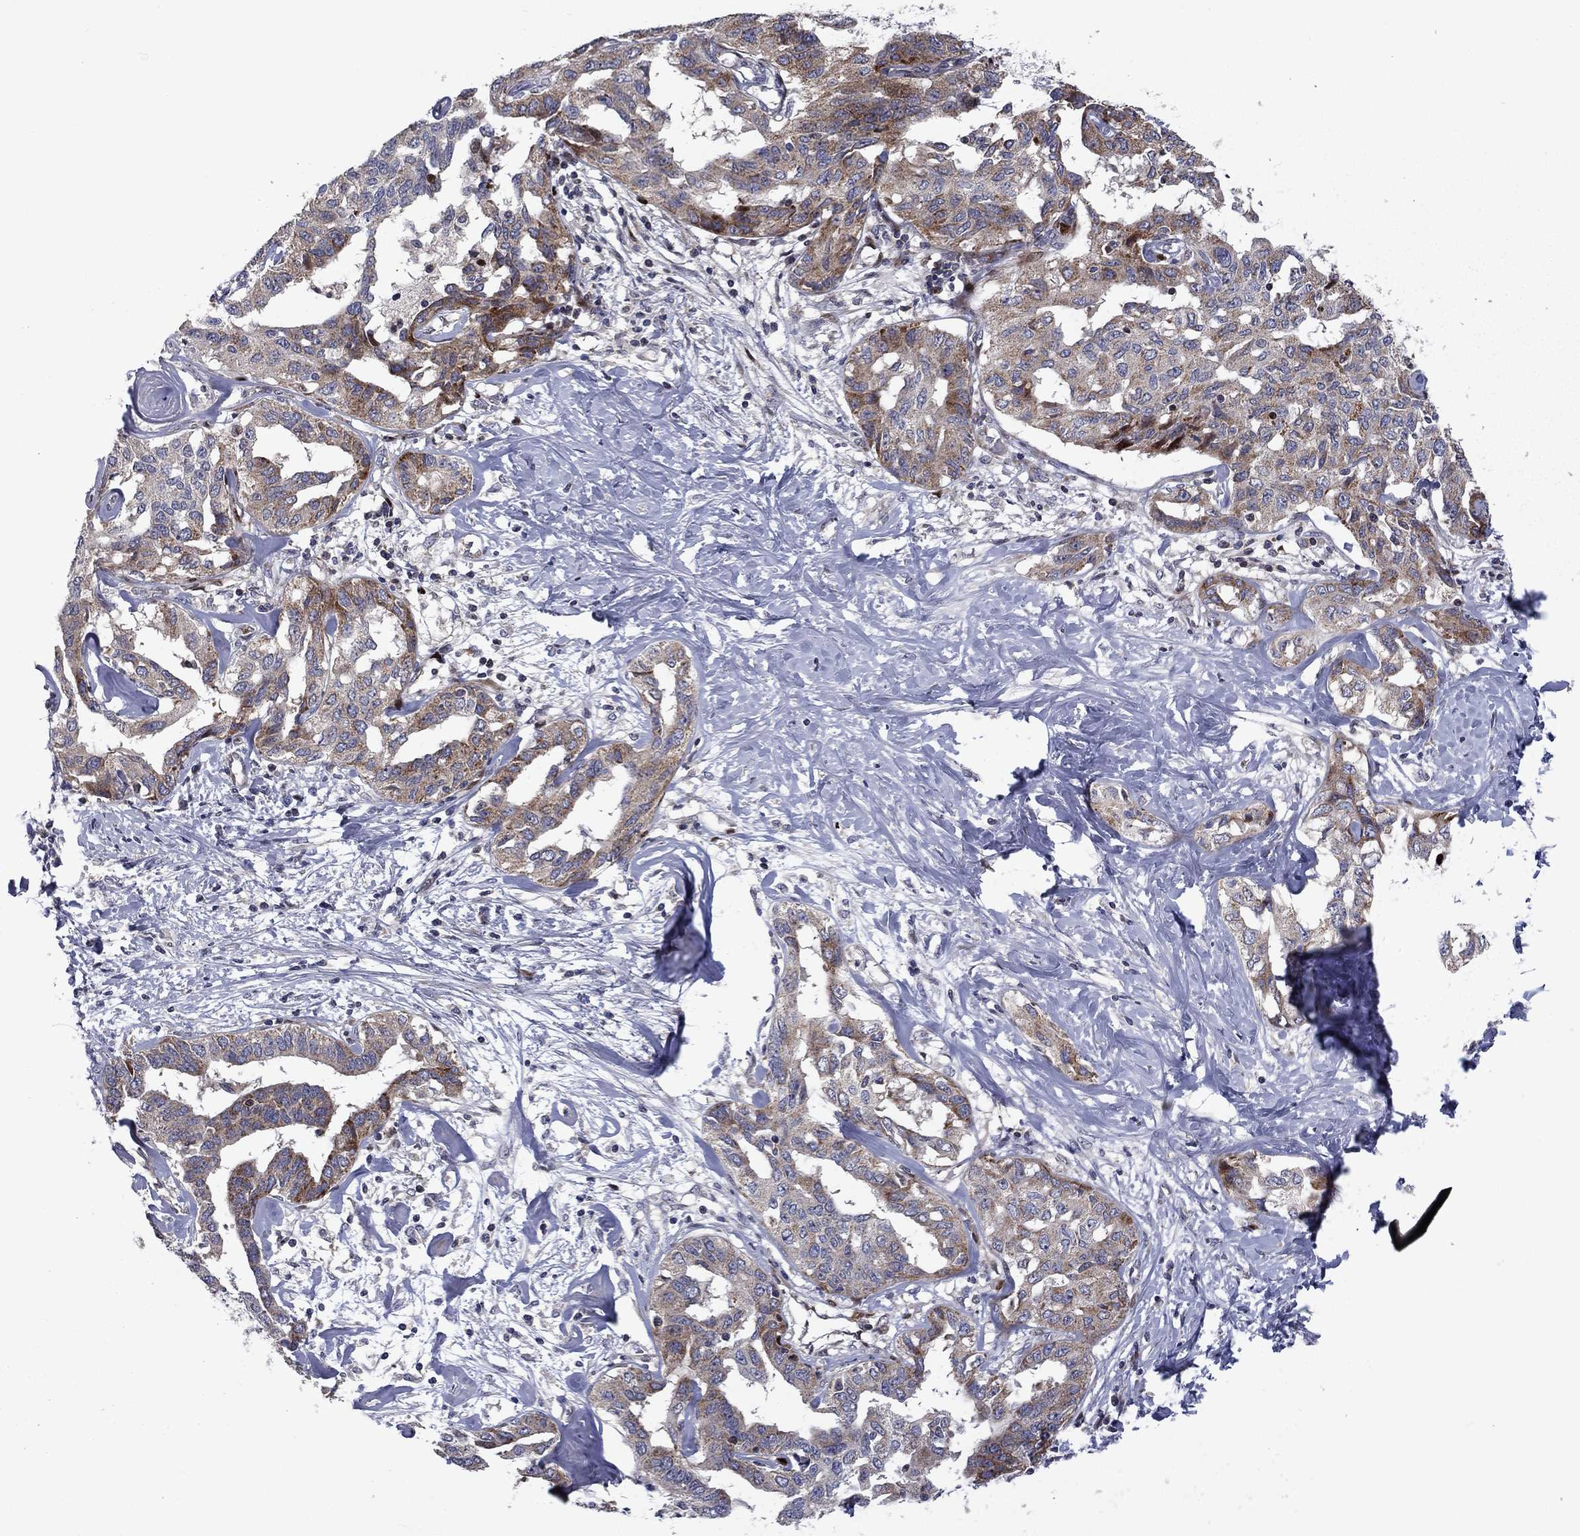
{"staining": {"intensity": "moderate", "quantity": "25%-75%", "location": "cytoplasmic/membranous"}, "tissue": "liver cancer", "cell_type": "Tumor cells", "image_type": "cancer", "snomed": [{"axis": "morphology", "description": "Cholangiocarcinoma"}, {"axis": "topography", "description": "Liver"}], "caption": "Immunohistochemistry (IHC) histopathology image of human cholangiocarcinoma (liver) stained for a protein (brown), which demonstrates medium levels of moderate cytoplasmic/membranous positivity in approximately 25%-75% of tumor cells.", "gene": "MIOS", "patient": {"sex": "male", "age": 59}}